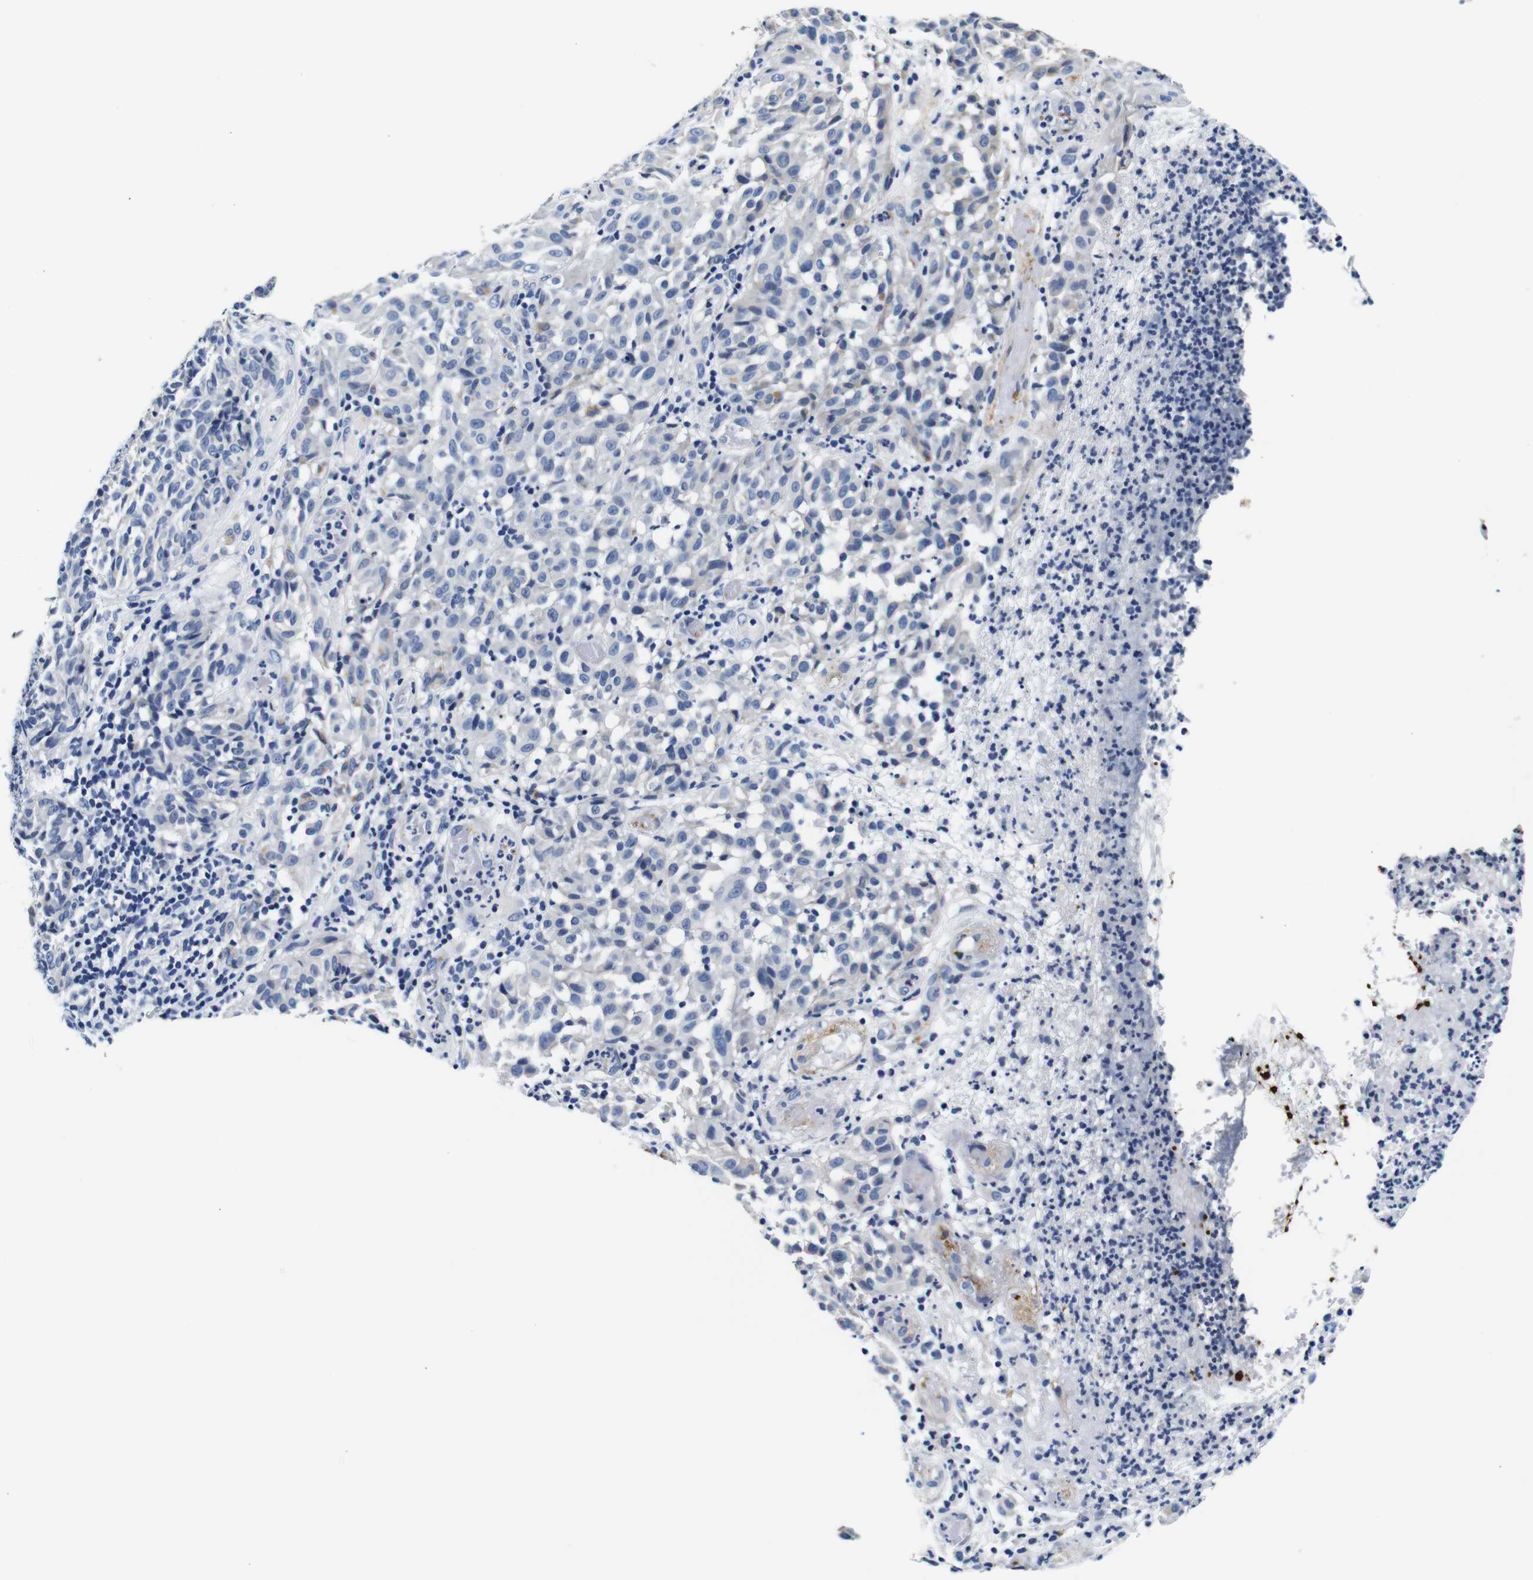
{"staining": {"intensity": "negative", "quantity": "none", "location": "none"}, "tissue": "melanoma", "cell_type": "Tumor cells", "image_type": "cancer", "snomed": [{"axis": "morphology", "description": "Malignant melanoma, NOS"}, {"axis": "topography", "description": "Skin"}], "caption": "High power microscopy image of an immunohistochemistry histopathology image of malignant melanoma, revealing no significant positivity in tumor cells.", "gene": "GP1BA", "patient": {"sex": "female", "age": 46}}